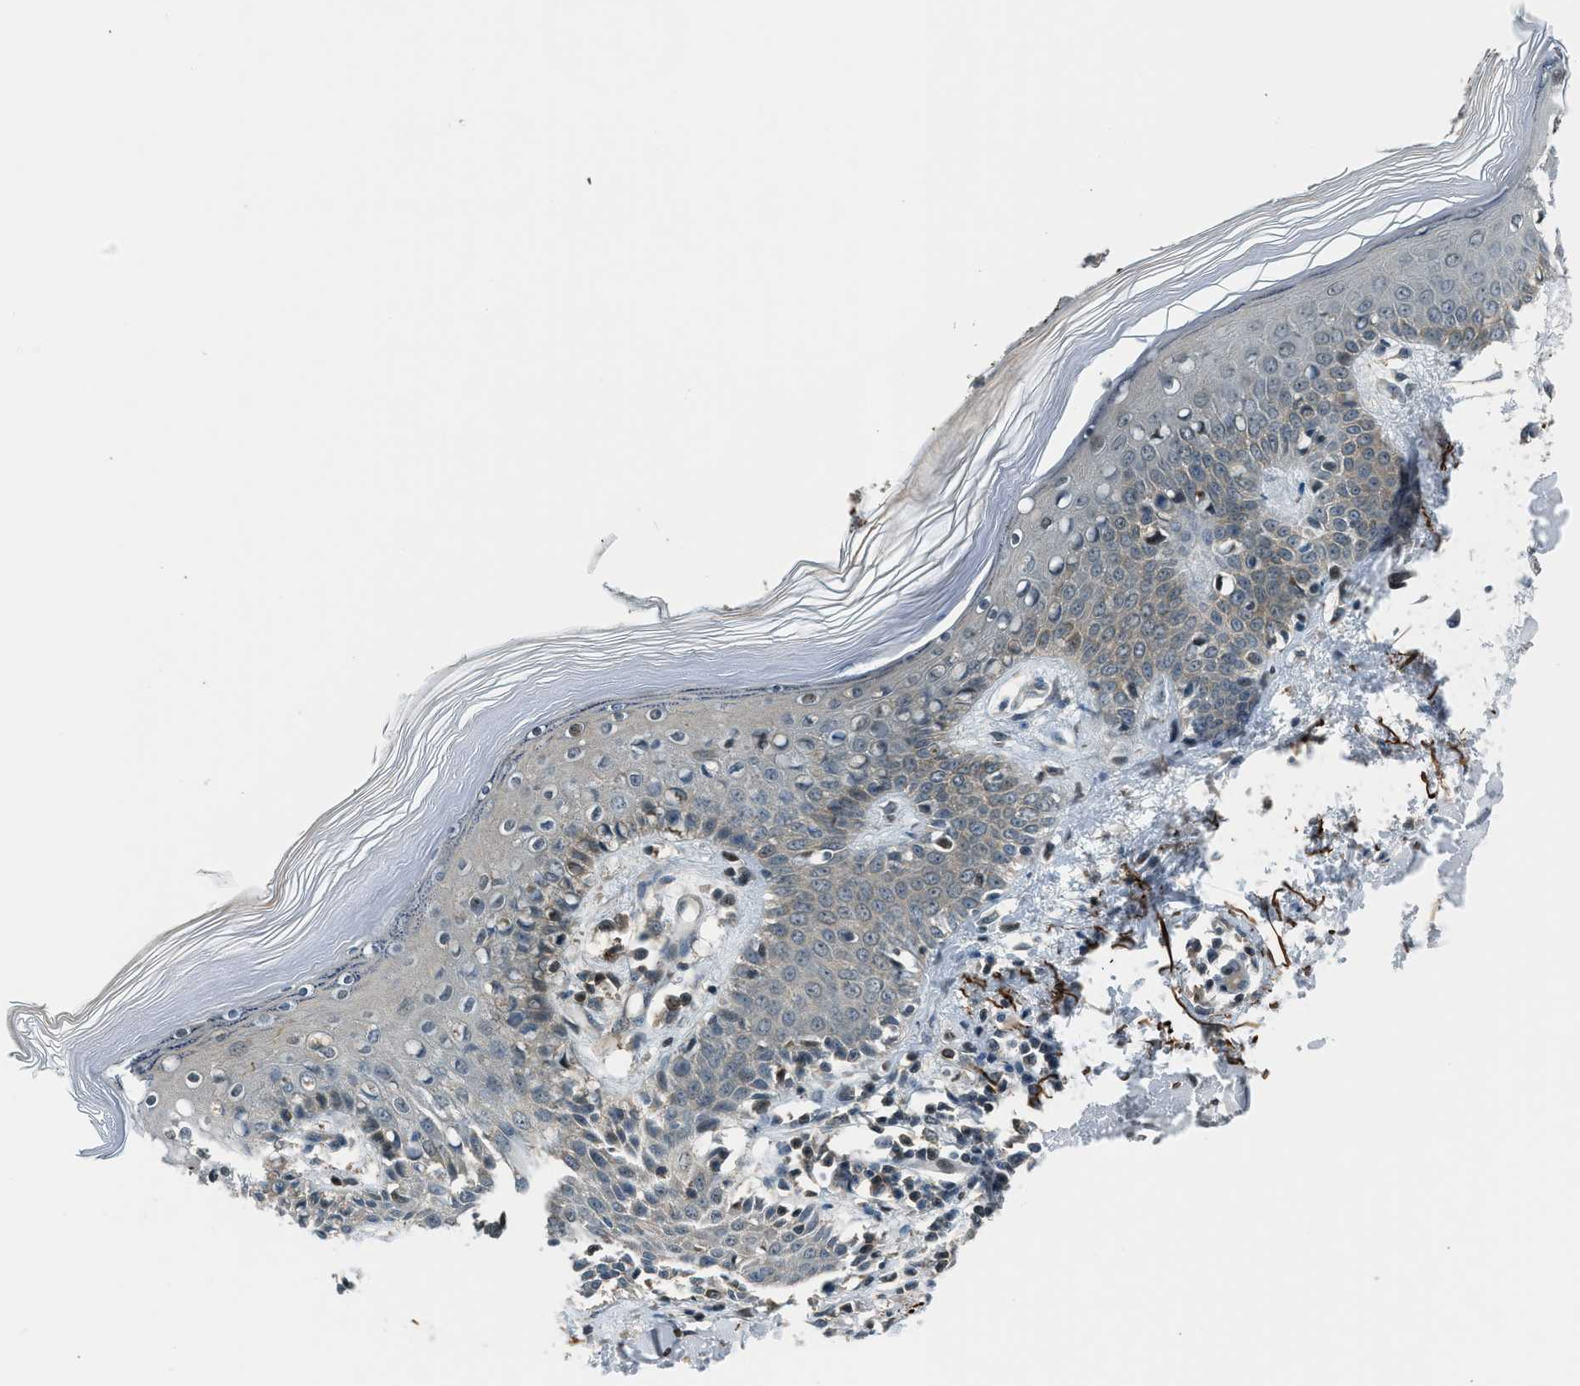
{"staining": {"intensity": "weak", "quantity": "25%-75%", "location": "cytoplasmic/membranous"}, "tissue": "skin", "cell_type": "Fibroblasts", "image_type": "normal", "snomed": [{"axis": "morphology", "description": "Normal tissue, NOS"}, {"axis": "topography", "description": "Skin"}], "caption": "Benign skin shows weak cytoplasmic/membranous positivity in about 25%-75% of fibroblasts, visualized by immunohistochemistry.", "gene": "LMLN", "patient": {"sex": "male", "age": 53}}